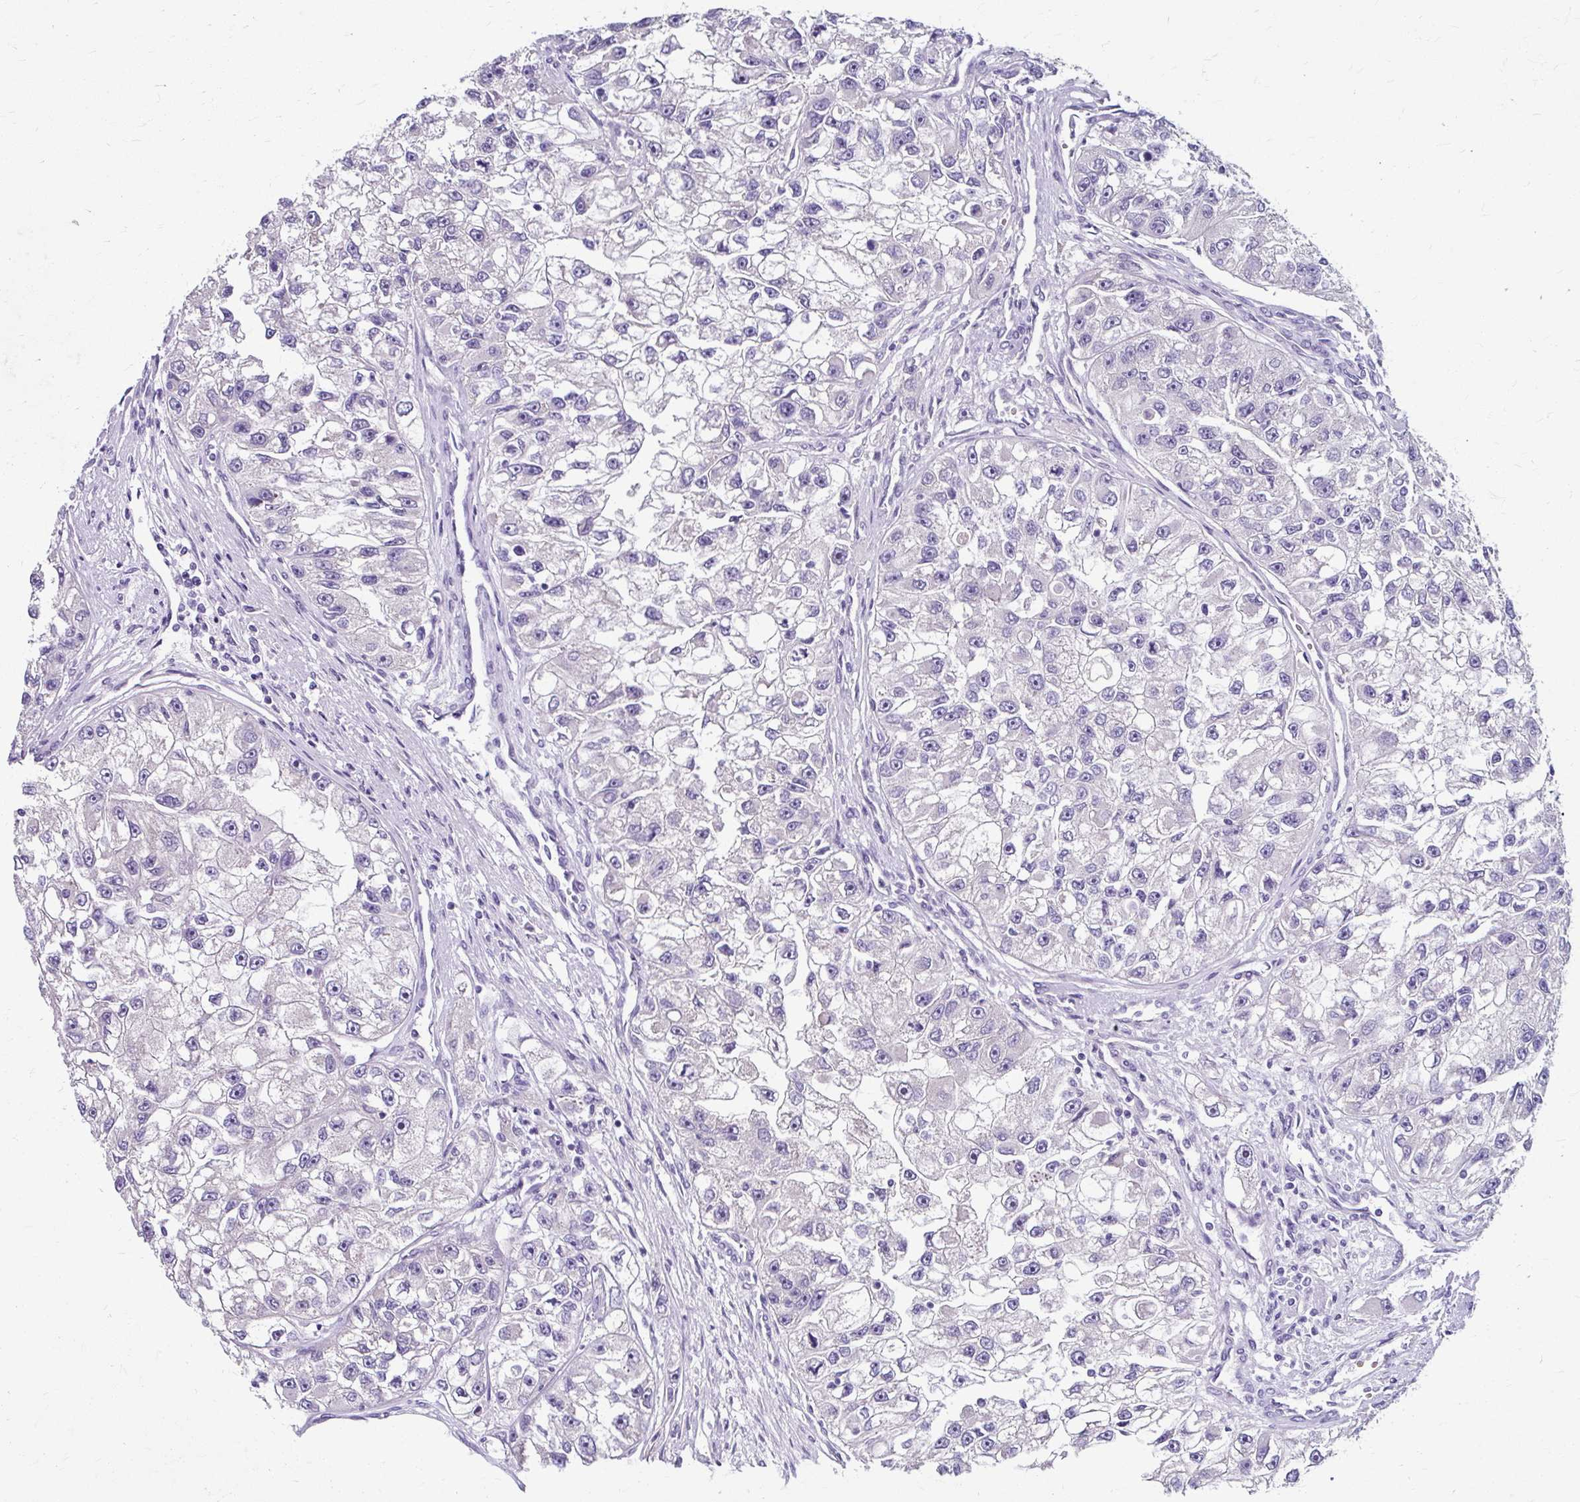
{"staining": {"intensity": "negative", "quantity": "none", "location": "none"}, "tissue": "renal cancer", "cell_type": "Tumor cells", "image_type": "cancer", "snomed": [{"axis": "morphology", "description": "Adenocarcinoma, NOS"}, {"axis": "topography", "description": "Kidney"}], "caption": "DAB (3,3'-diaminobenzidine) immunohistochemical staining of human renal adenocarcinoma displays no significant positivity in tumor cells.", "gene": "ZNF555", "patient": {"sex": "male", "age": 63}}